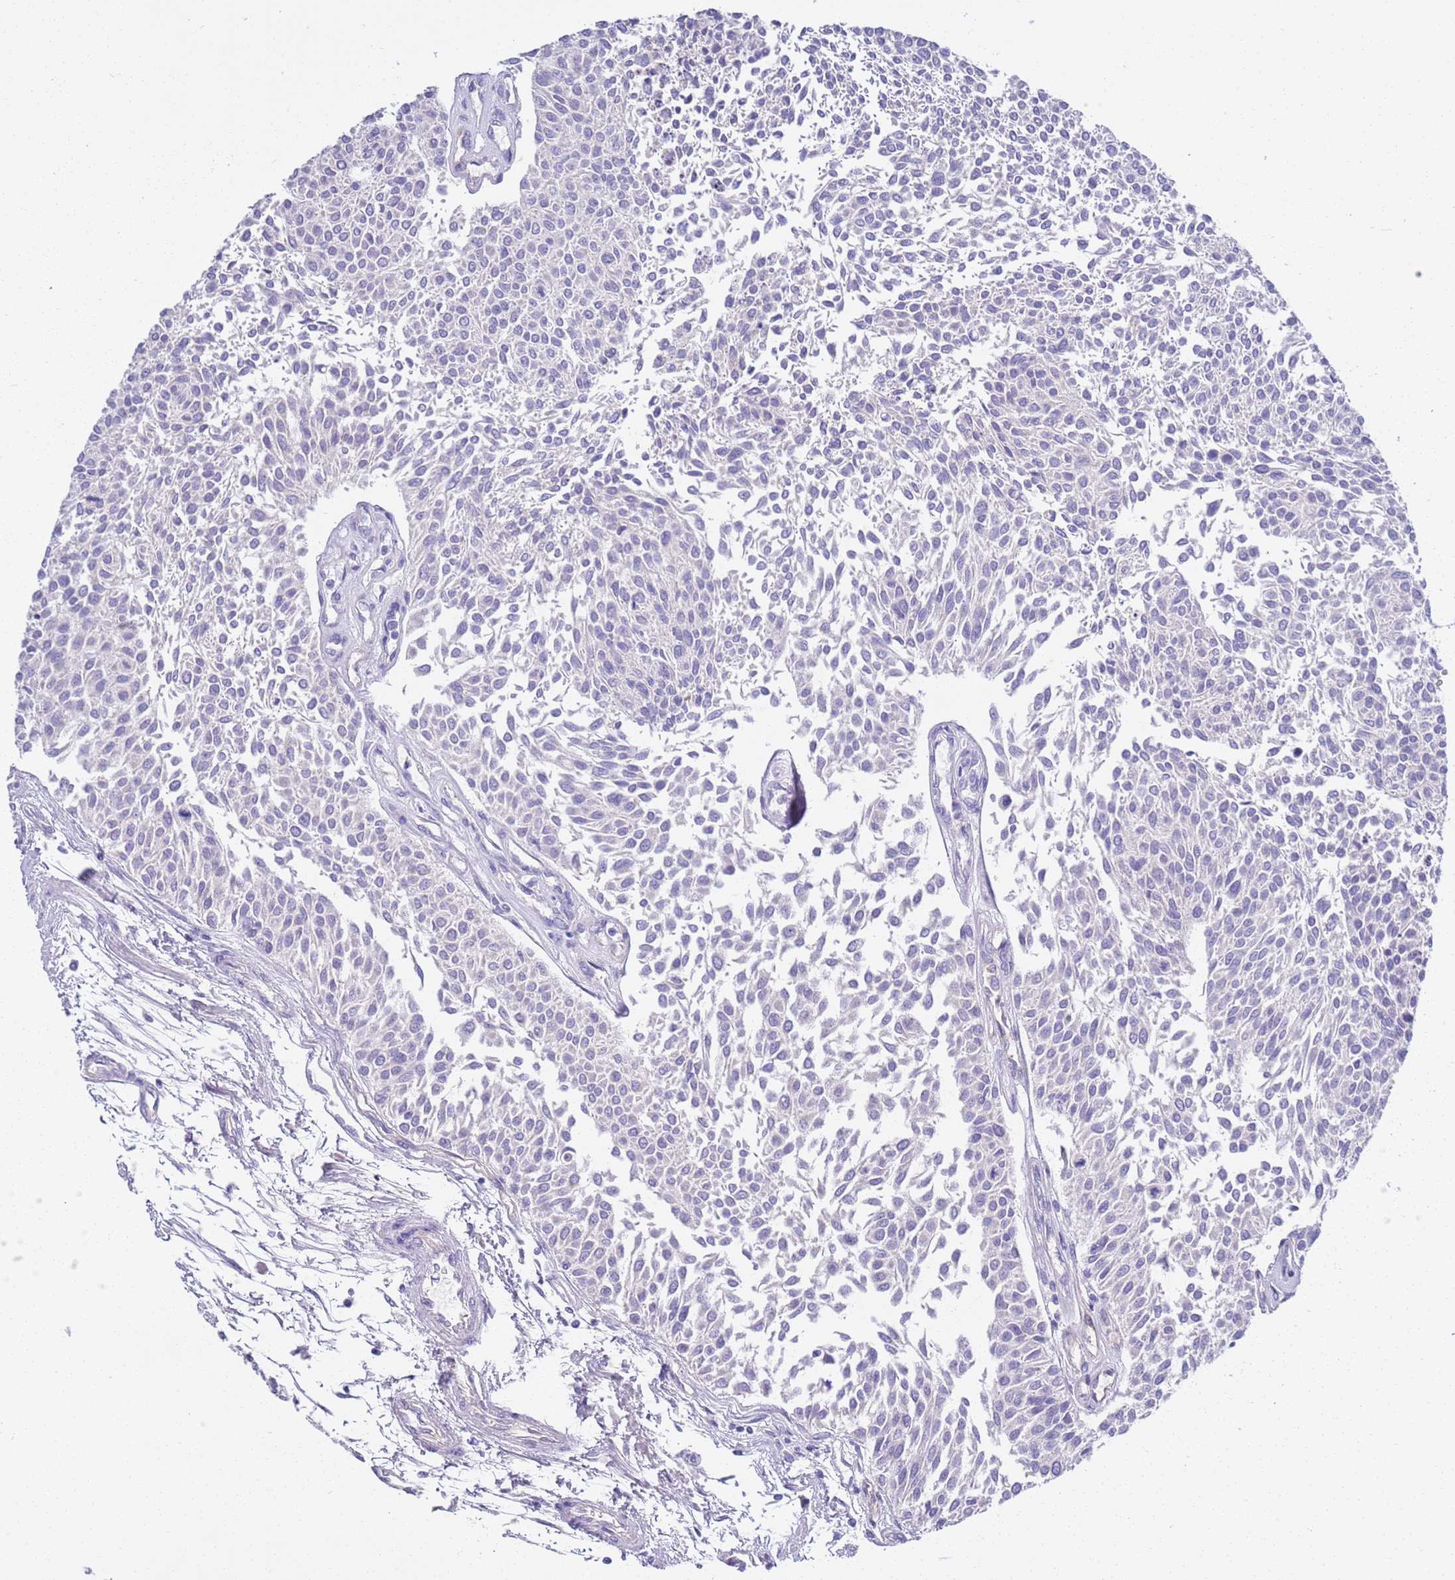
{"staining": {"intensity": "negative", "quantity": "none", "location": "none"}, "tissue": "urothelial cancer", "cell_type": "Tumor cells", "image_type": "cancer", "snomed": [{"axis": "morphology", "description": "Urothelial carcinoma, NOS"}, {"axis": "topography", "description": "Urinary bladder"}], "caption": "Tumor cells show no significant protein expression in urothelial cancer. (IHC, brightfield microscopy, high magnification).", "gene": "BRMS1L", "patient": {"sex": "male", "age": 55}}